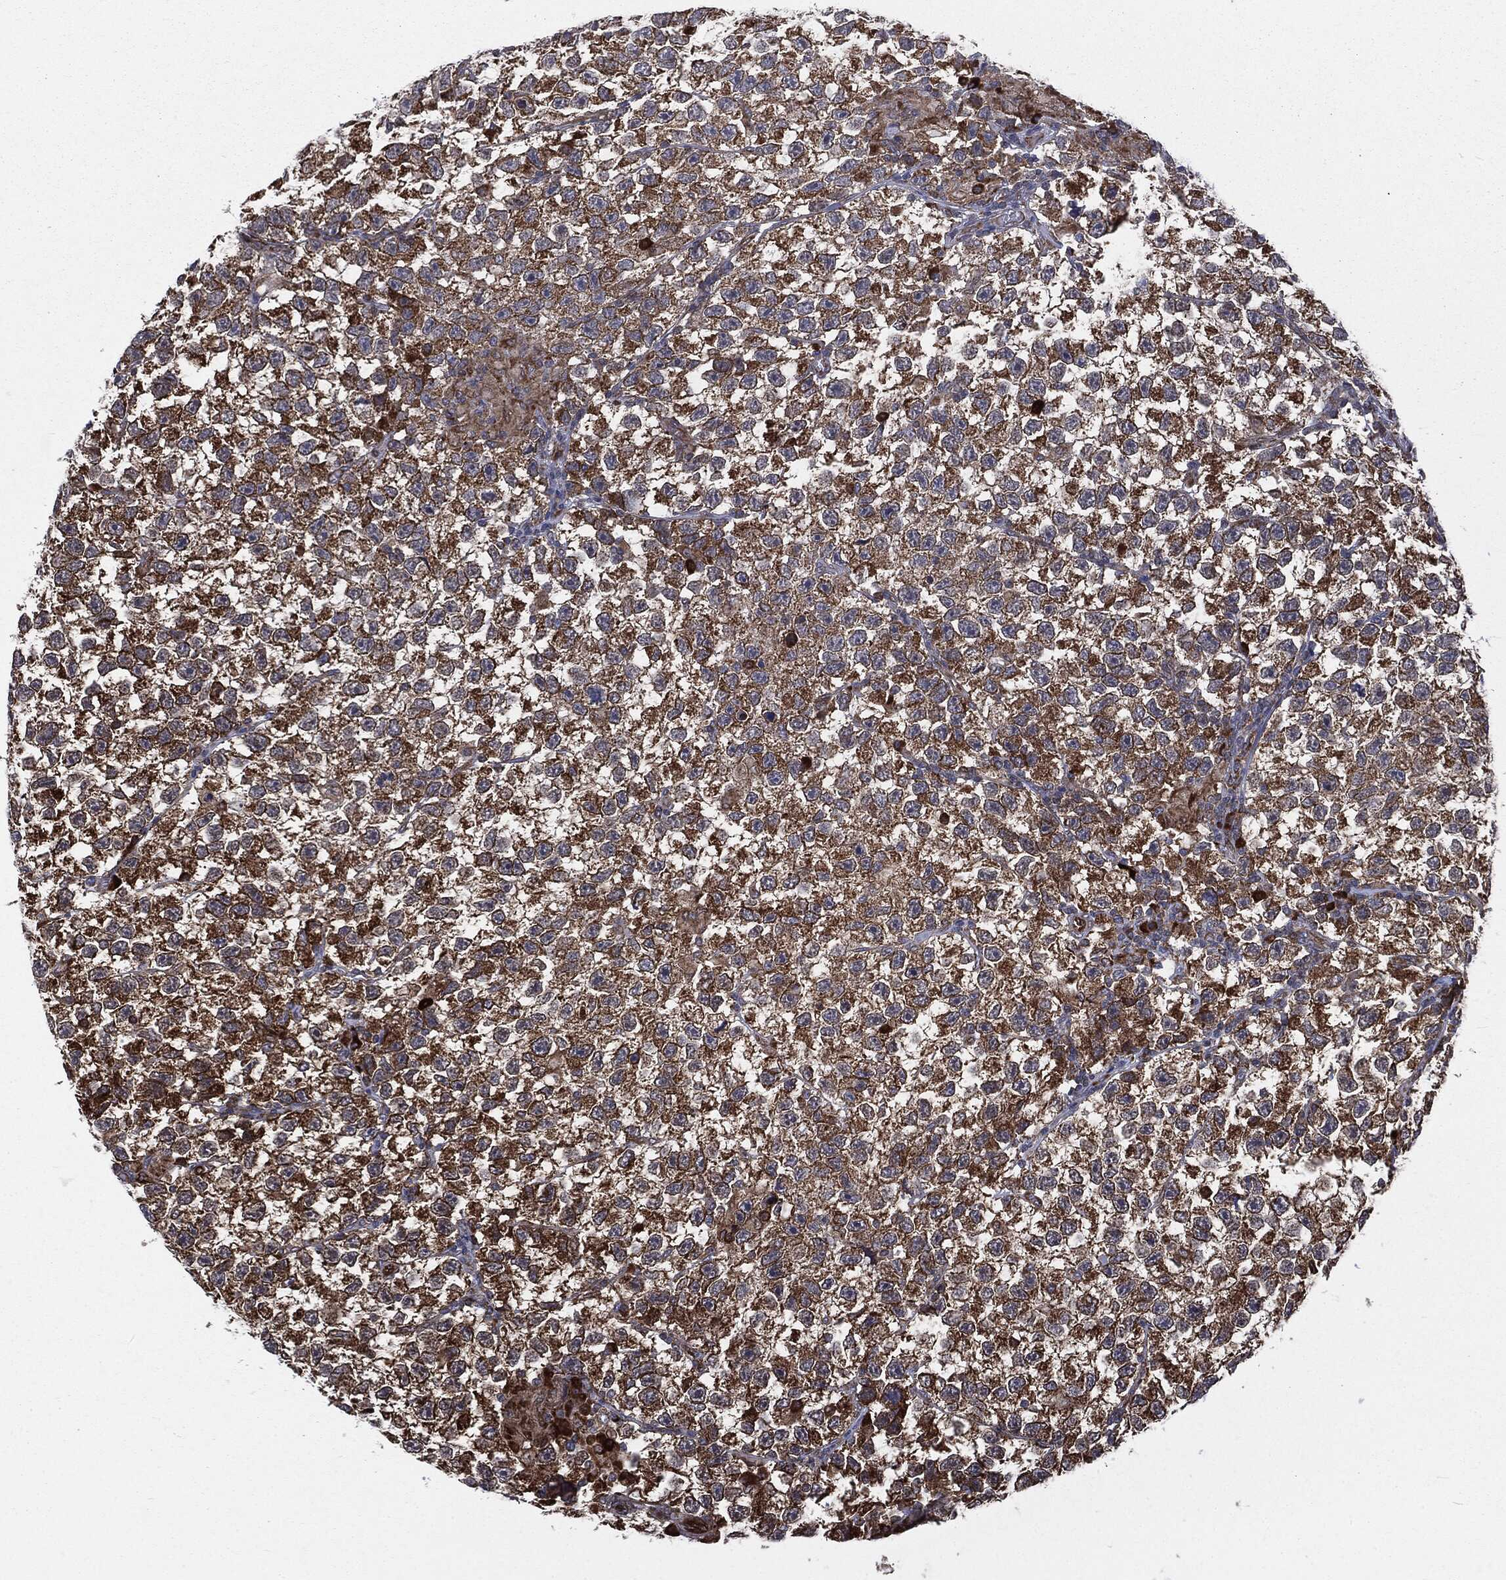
{"staining": {"intensity": "strong", "quantity": "25%-75%", "location": "cytoplasmic/membranous"}, "tissue": "testis cancer", "cell_type": "Tumor cells", "image_type": "cancer", "snomed": [{"axis": "morphology", "description": "Seminoma, NOS"}, {"axis": "topography", "description": "Testis"}], "caption": "Brown immunohistochemical staining in seminoma (testis) demonstrates strong cytoplasmic/membranous expression in about 25%-75% of tumor cells. (brown staining indicates protein expression, while blue staining denotes nuclei).", "gene": "CYLD", "patient": {"sex": "male", "age": 26}}